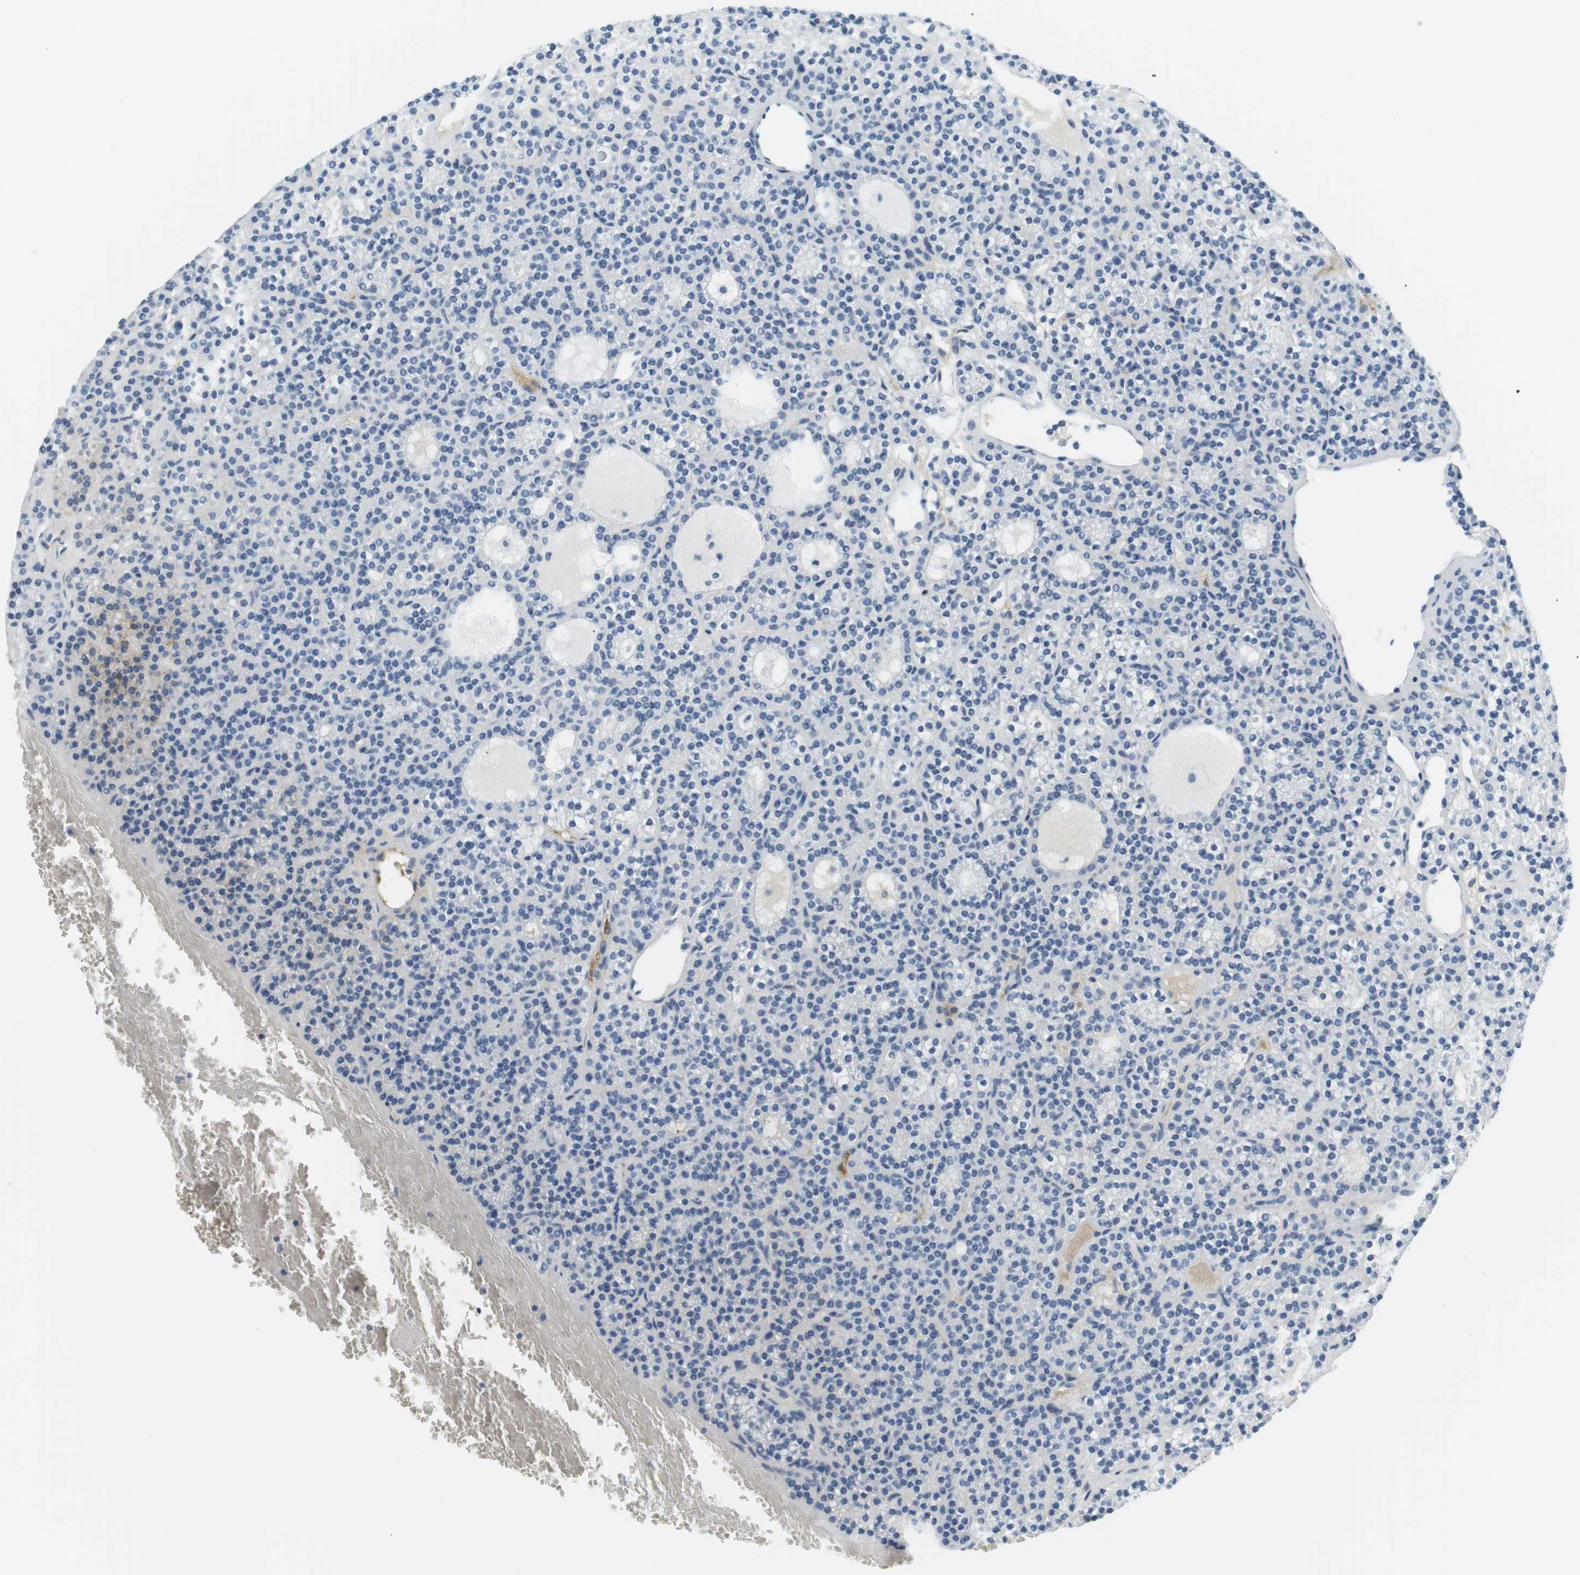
{"staining": {"intensity": "negative", "quantity": "none", "location": "none"}, "tissue": "parathyroid gland", "cell_type": "Glandular cells", "image_type": "normal", "snomed": [{"axis": "morphology", "description": "Normal tissue, NOS"}, {"axis": "morphology", "description": "Adenoma, NOS"}, {"axis": "topography", "description": "Parathyroid gland"}], "caption": "This is a micrograph of immunohistochemistry staining of normal parathyroid gland, which shows no positivity in glandular cells.", "gene": "APOB", "patient": {"sex": "female", "age": 64}}